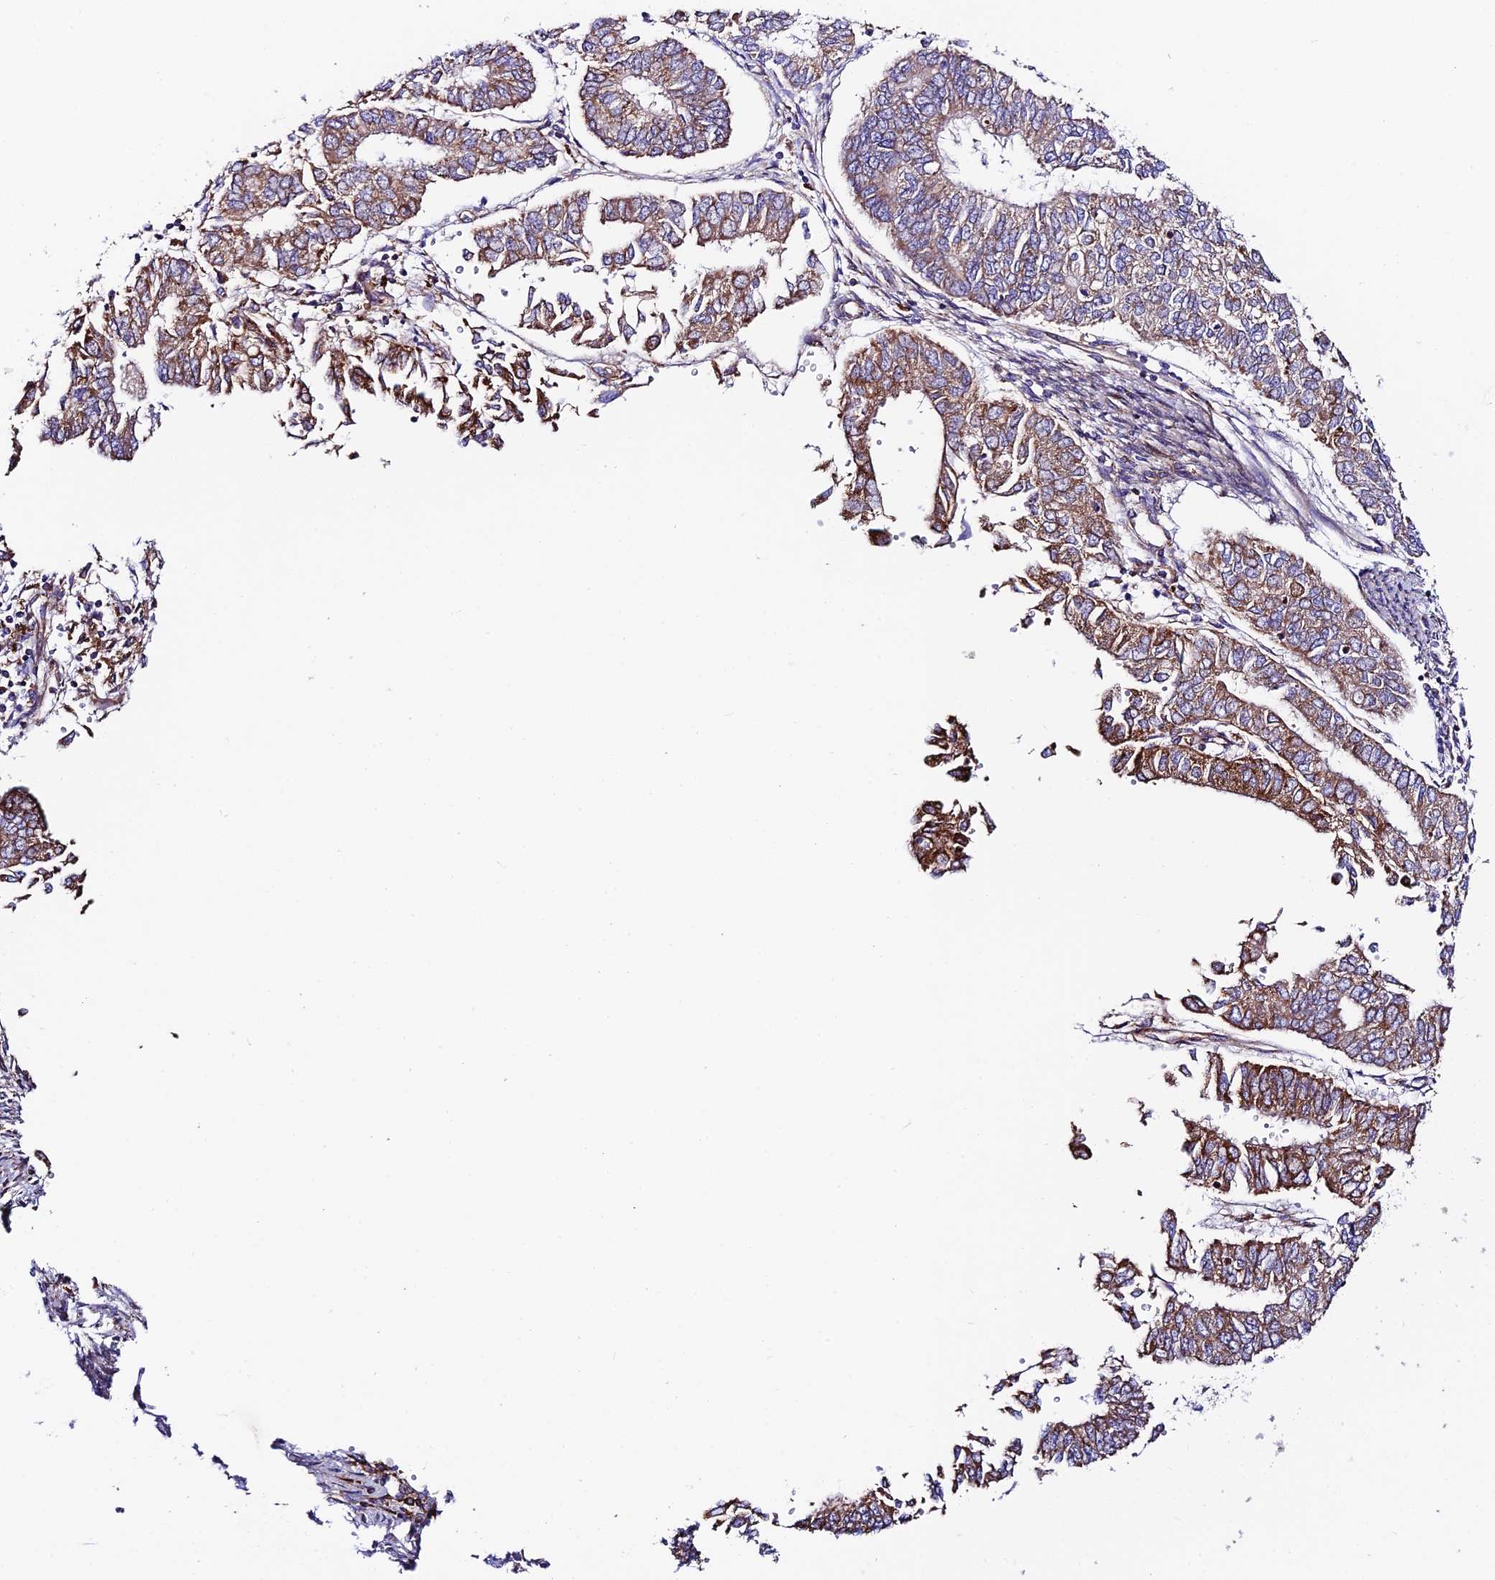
{"staining": {"intensity": "moderate", "quantity": "25%-75%", "location": "cytoplasmic/membranous"}, "tissue": "endometrial cancer", "cell_type": "Tumor cells", "image_type": "cancer", "snomed": [{"axis": "morphology", "description": "Adenocarcinoma, NOS"}, {"axis": "topography", "description": "Endometrium"}], "caption": "Adenocarcinoma (endometrial) stained for a protein (brown) exhibits moderate cytoplasmic/membranous positive positivity in about 25%-75% of tumor cells.", "gene": "VPS13C", "patient": {"sex": "female", "age": 68}}